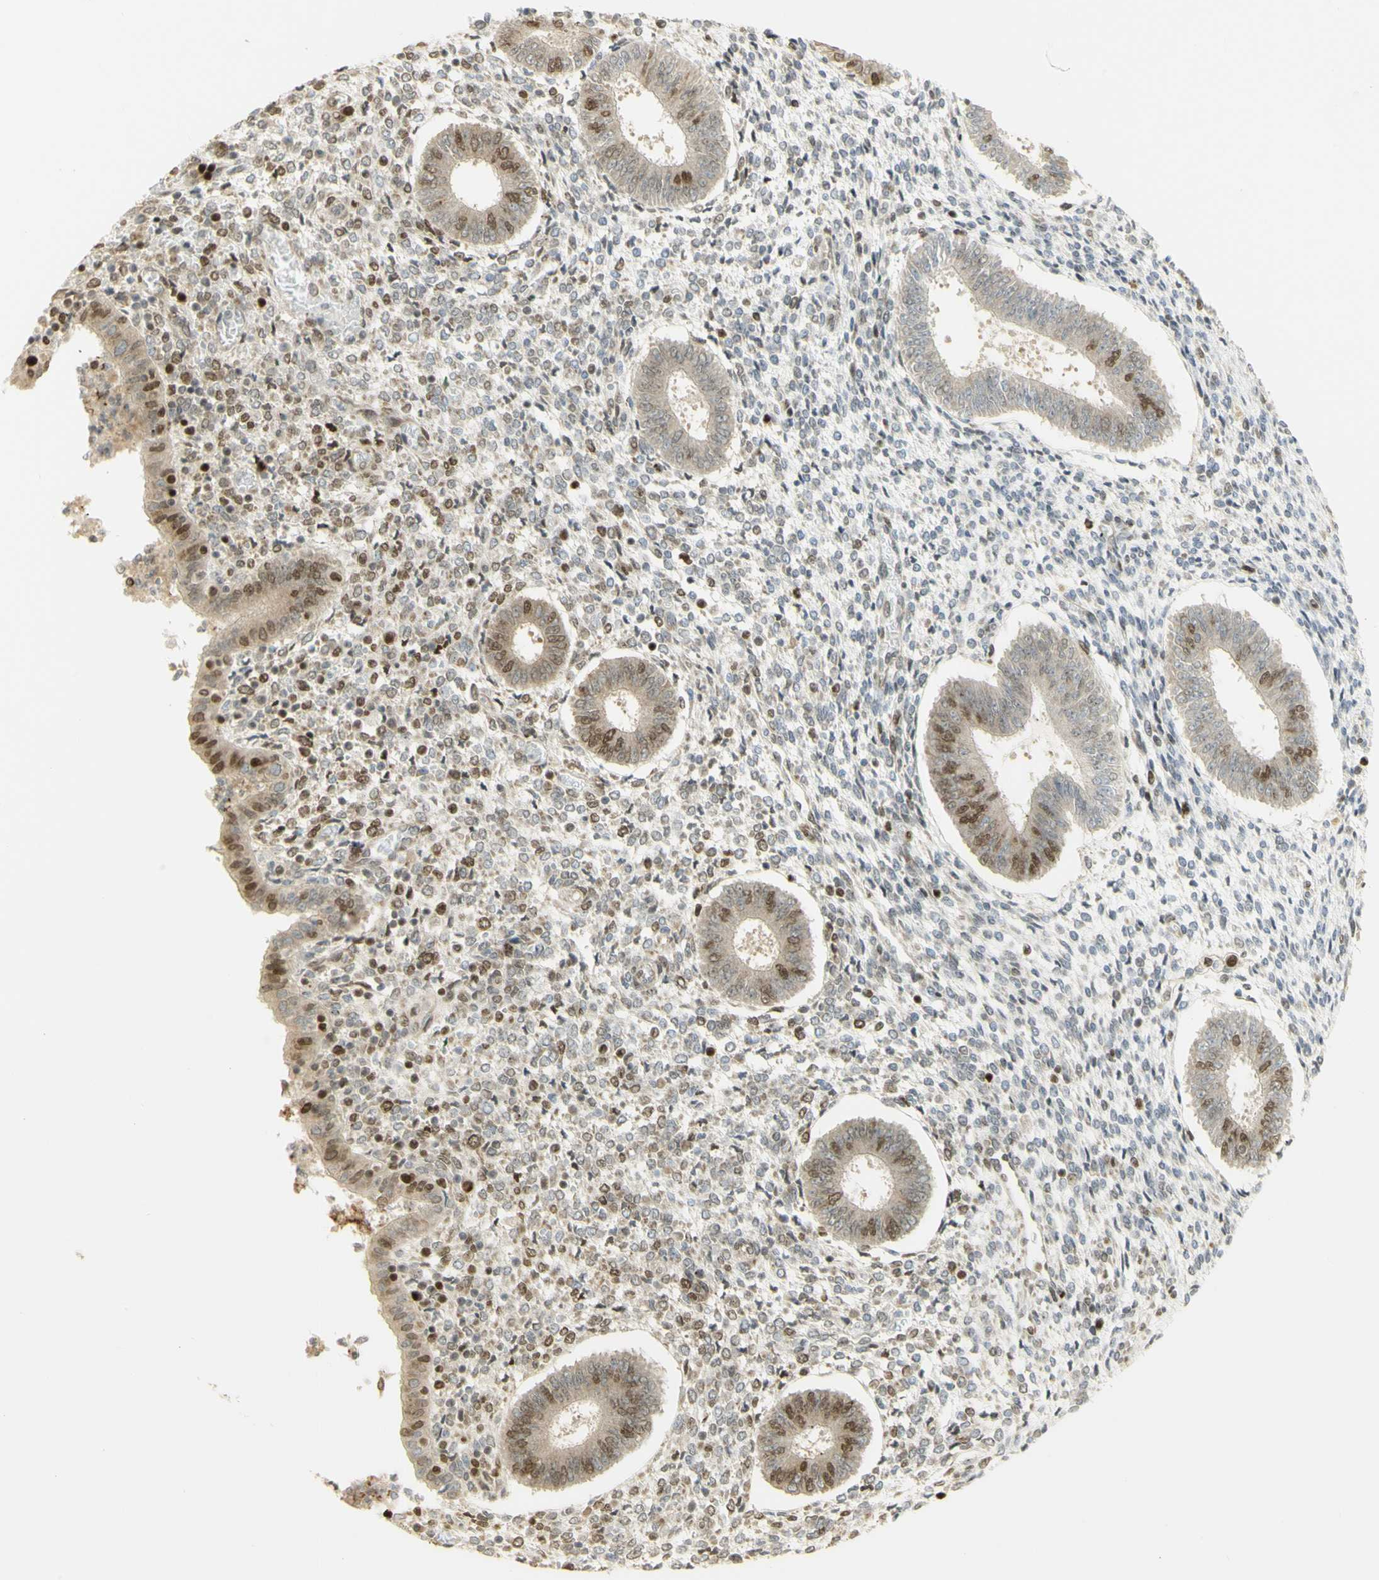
{"staining": {"intensity": "moderate", "quantity": "<25%", "location": "nuclear"}, "tissue": "endometrium", "cell_type": "Cells in endometrial stroma", "image_type": "normal", "snomed": [{"axis": "morphology", "description": "Normal tissue, NOS"}, {"axis": "topography", "description": "Endometrium"}], "caption": "High-magnification brightfield microscopy of unremarkable endometrium stained with DAB (brown) and counterstained with hematoxylin (blue). cells in endometrial stroma exhibit moderate nuclear expression is identified in about<25% of cells.", "gene": "KIF11", "patient": {"sex": "female", "age": 35}}